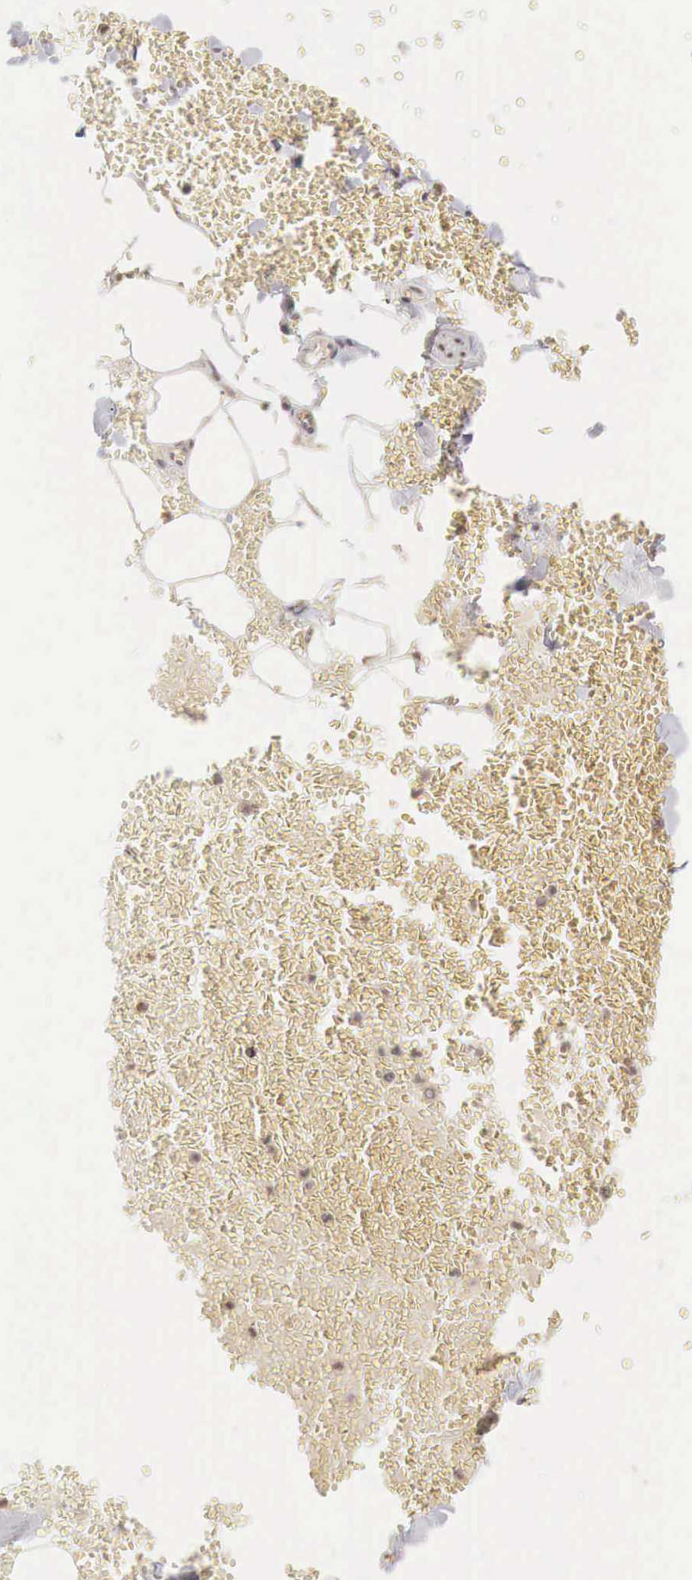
{"staining": {"intensity": "weak", "quantity": ">75%", "location": "nuclear"}, "tissue": "adipose tissue", "cell_type": "Adipocytes", "image_type": "normal", "snomed": [{"axis": "morphology", "description": "Normal tissue, NOS"}, {"axis": "morphology", "description": "Inflammation, NOS"}, {"axis": "topography", "description": "Lymph node"}, {"axis": "topography", "description": "Peripheral nerve tissue"}], "caption": "Approximately >75% of adipocytes in benign adipose tissue display weak nuclear protein staining as visualized by brown immunohistochemical staining.", "gene": "TBC1D9", "patient": {"sex": "male", "age": 52}}